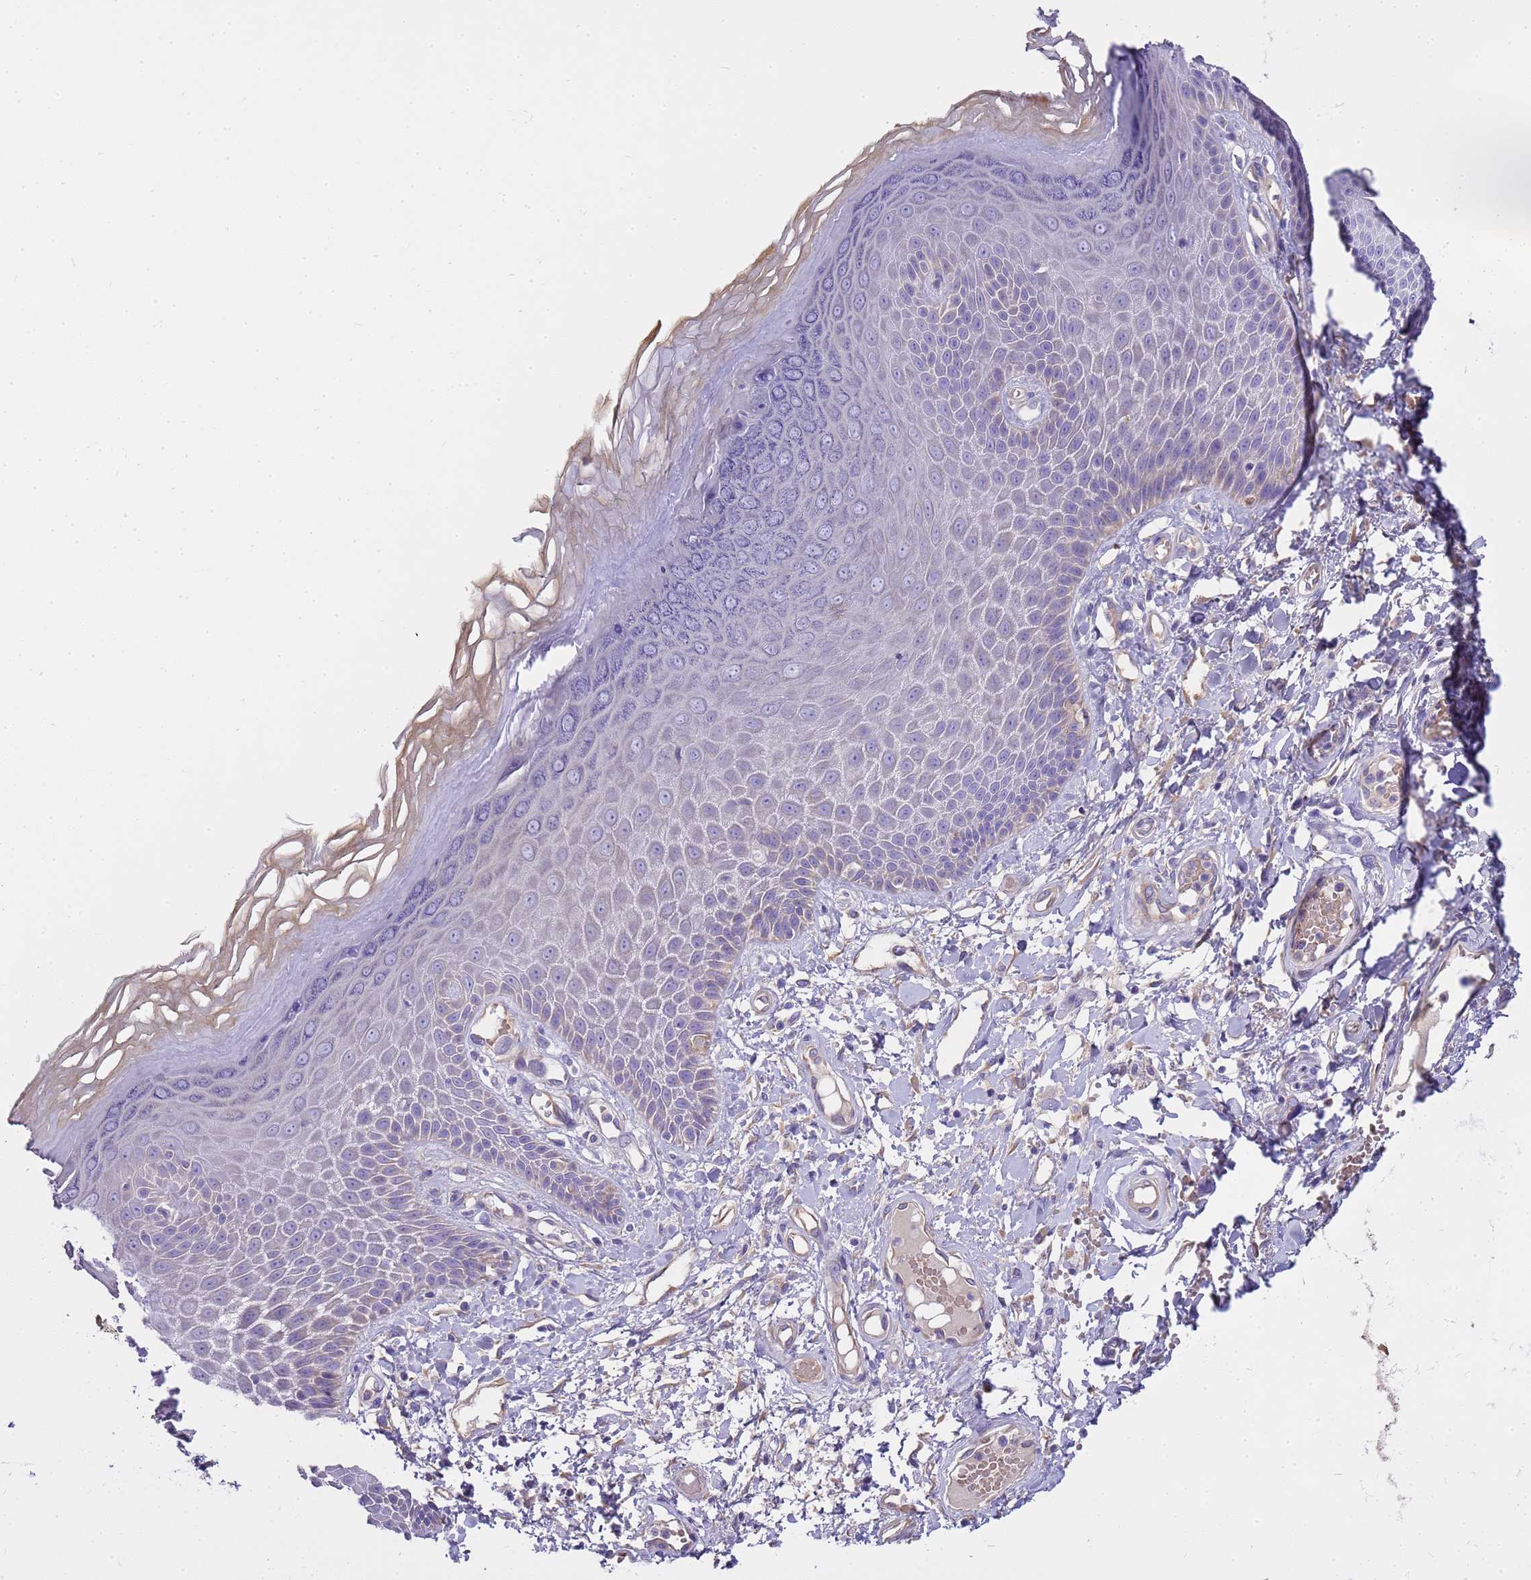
{"staining": {"intensity": "weak", "quantity": "<25%", "location": "cytoplasmic/membranous"}, "tissue": "skin", "cell_type": "Epidermal cells", "image_type": "normal", "snomed": [{"axis": "morphology", "description": "Normal tissue, NOS"}, {"axis": "topography", "description": "Anal"}], "caption": "This is a histopathology image of IHC staining of normal skin, which shows no positivity in epidermal cells. (DAB (3,3'-diaminobenzidine) immunohistochemistry (IHC), high magnification).", "gene": "RIPPLY2", "patient": {"sex": "male", "age": 78}}